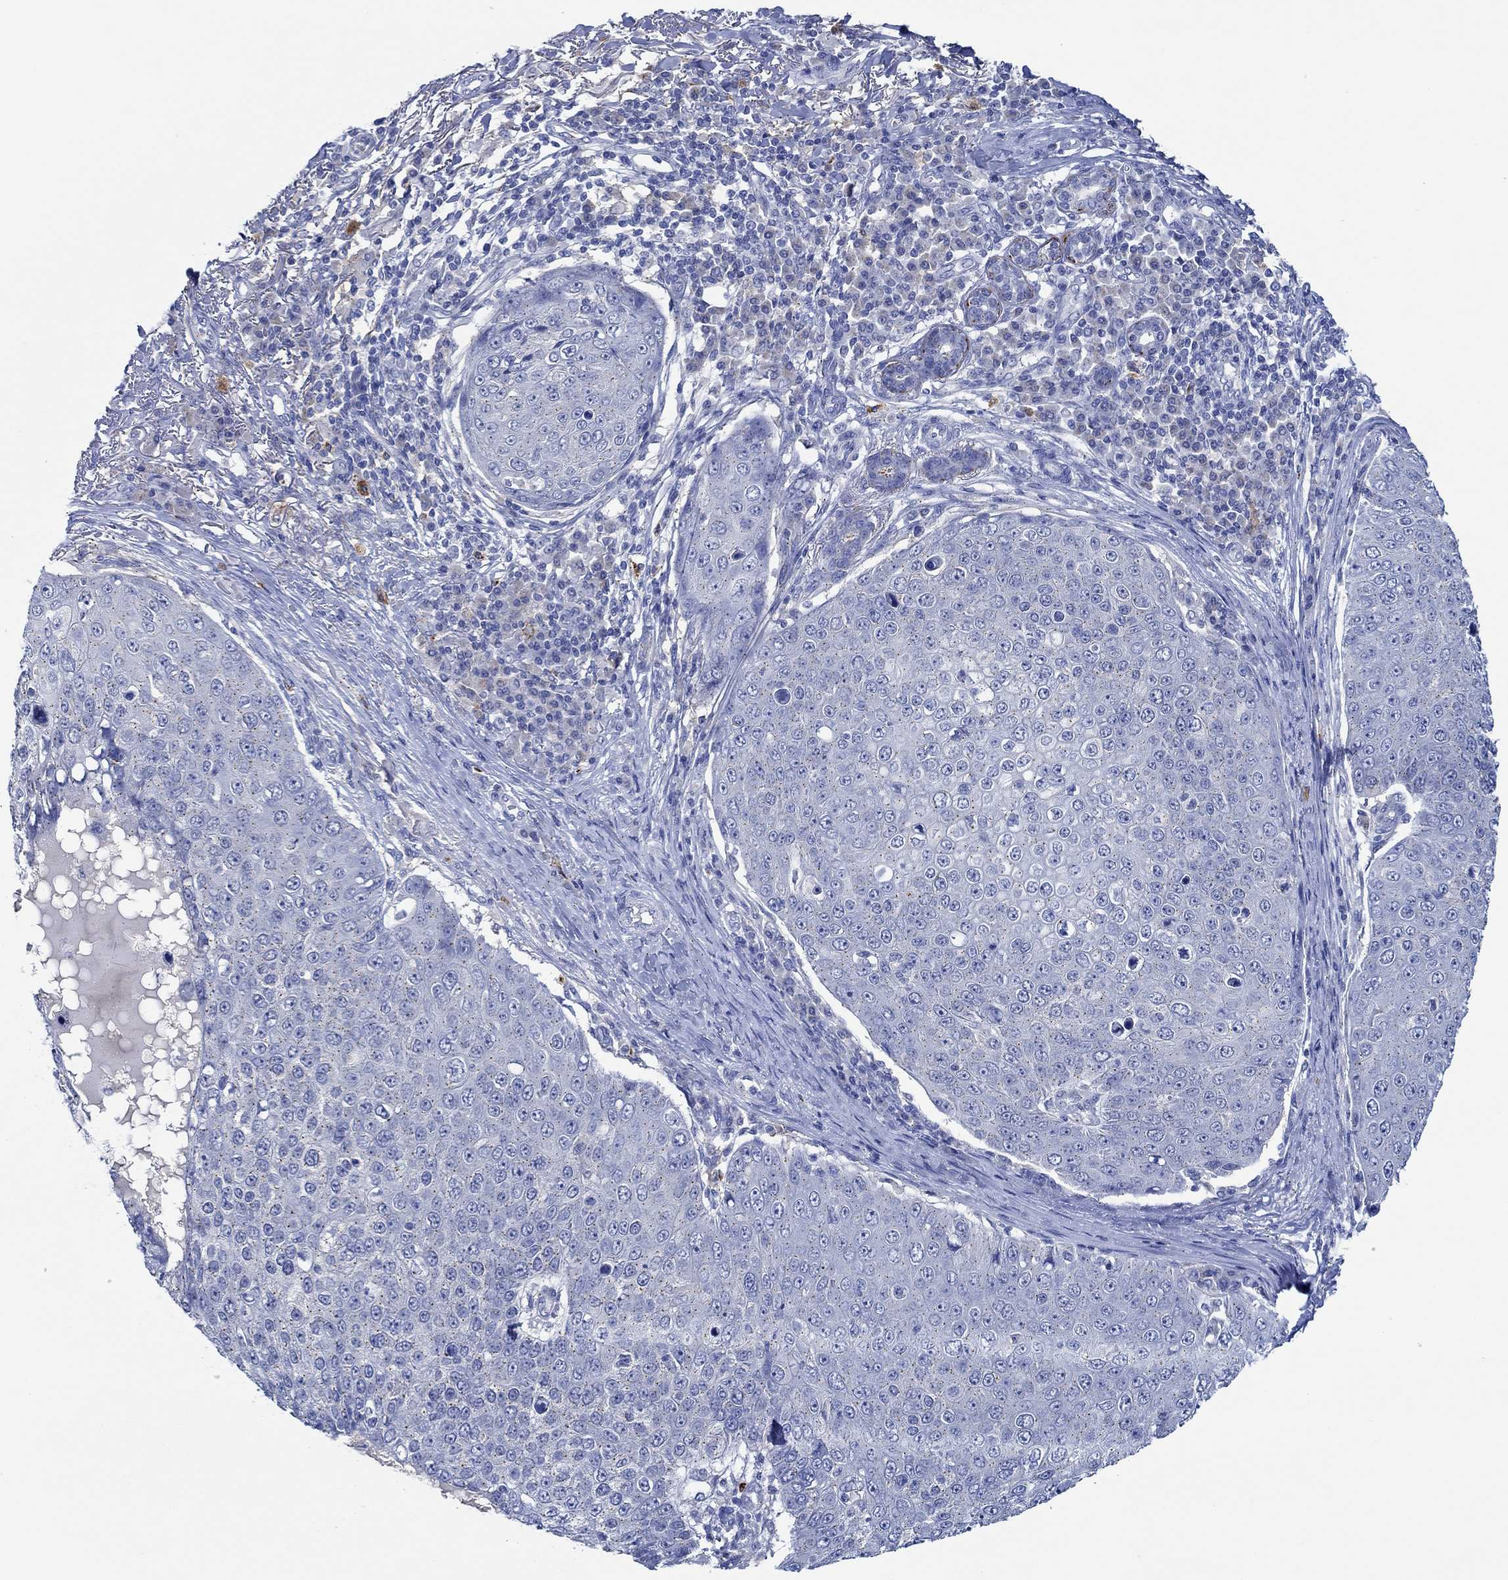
{"staining": {"intensity": "negative", "quantity": "none", "location": "none"}, "tissue": "skin cancer", "cell_type": "Tumor cells", "image_type": "cancer", "snomed": [{"axis": "morphology", "description": "Squamous cell carcinoma, NOS"}, {"axis": "topography", "description": "Skin"}], "caption": "Immunohistochemistry of human skin cancer (squamous cell carcinoma) shows no expression in tumor cells.", "gene": "CPM", "patient": {"sex": "male", "age": 71}}